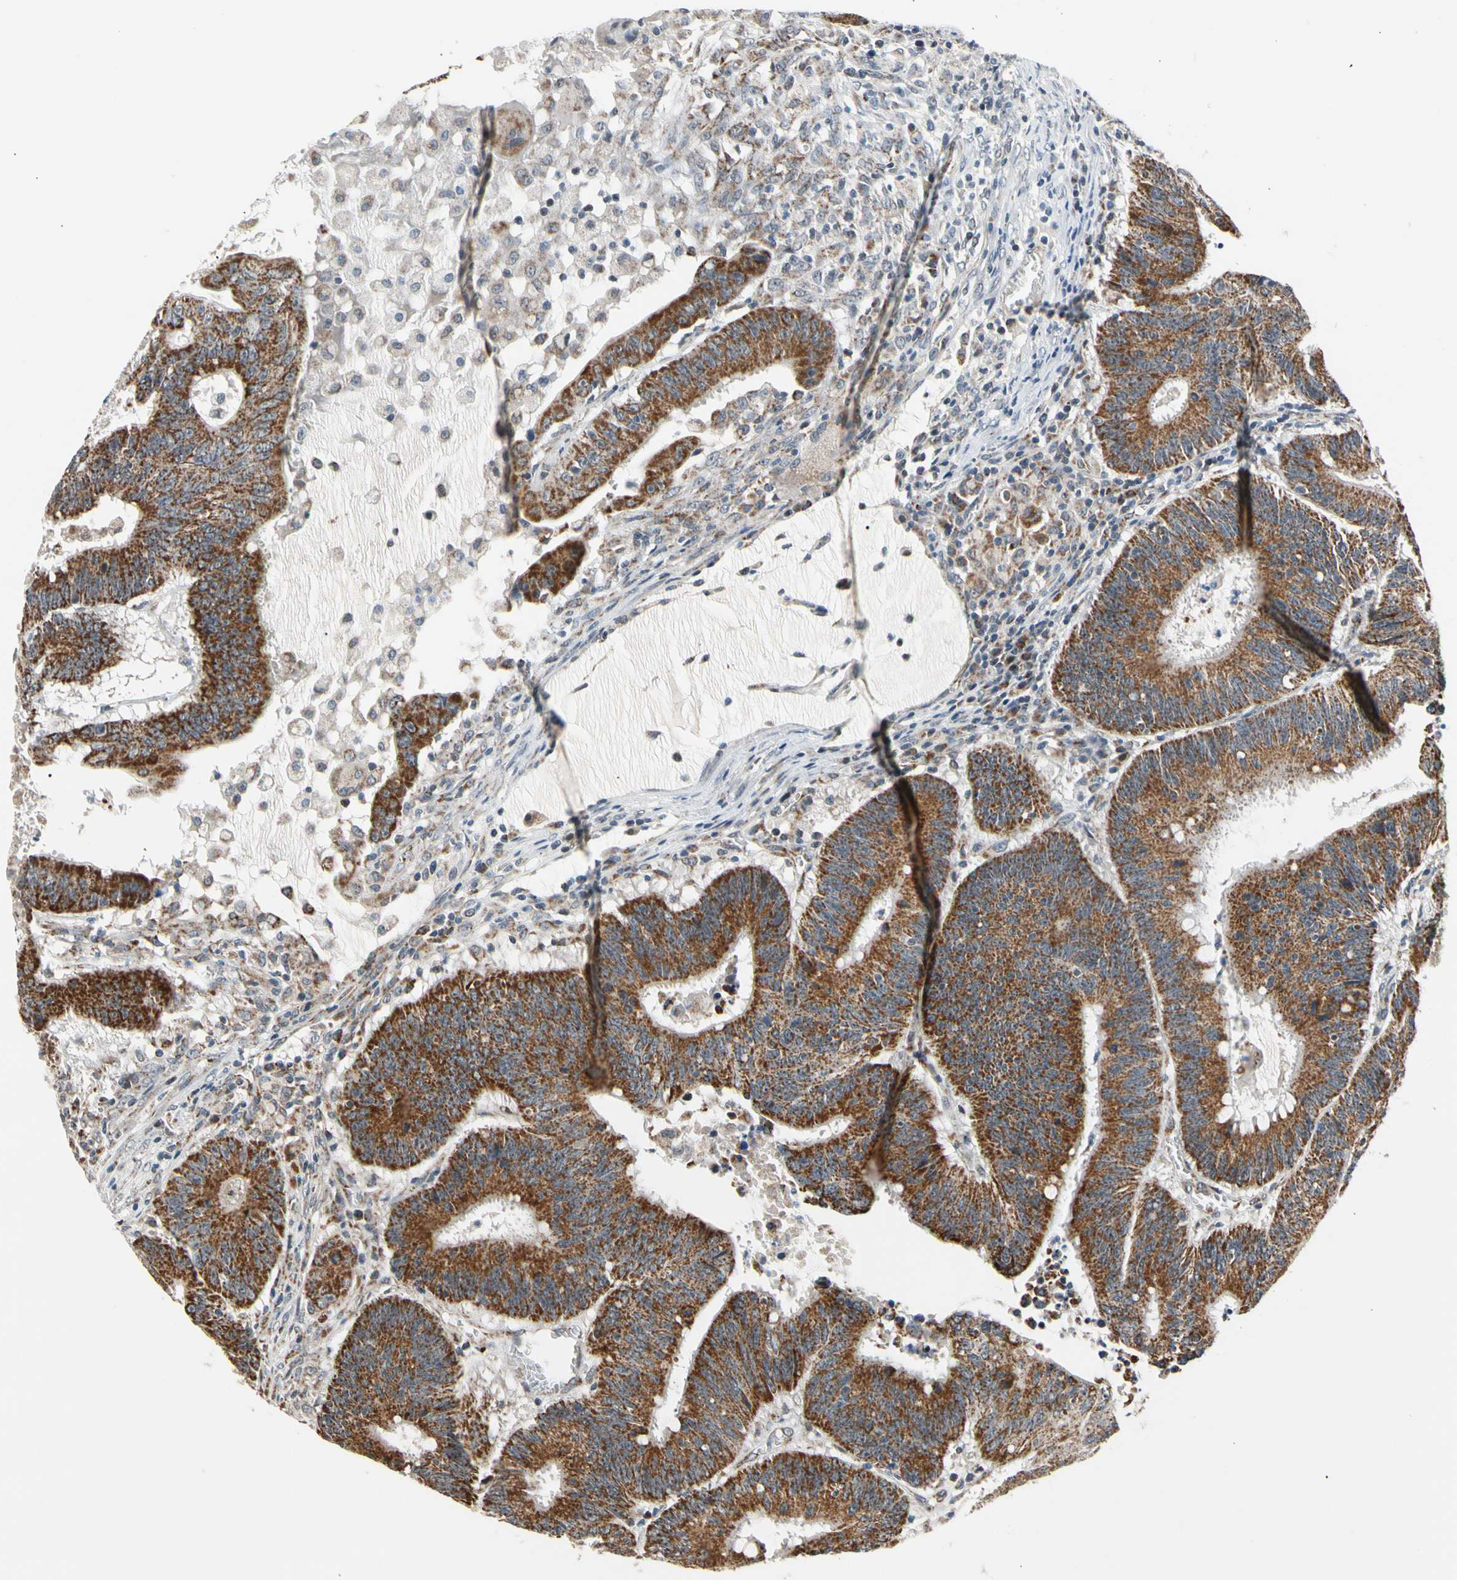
{"staining": {"intensity": "strong", "quantity": ">75%", "location": "cytoplasmic/membranous"}, "tissue": "colorectal cancer", "cell_type": "Tumor cells", "image_type": "cancer", "snomed": [{"axis": "morphology", "description": "Adenocarcinoma, NOS"}, {"axis": "topography", "description": "Colon"}], "caption": "The histopathology image shows immunohistochemical staining of colorectal cancer (adenocarcinoma). There is strong cytoplasmic/membranous staining is present in about >75% of tumor cells.", "gene": "KHDC4", "patient": {"sex": "male", "age": 45}}